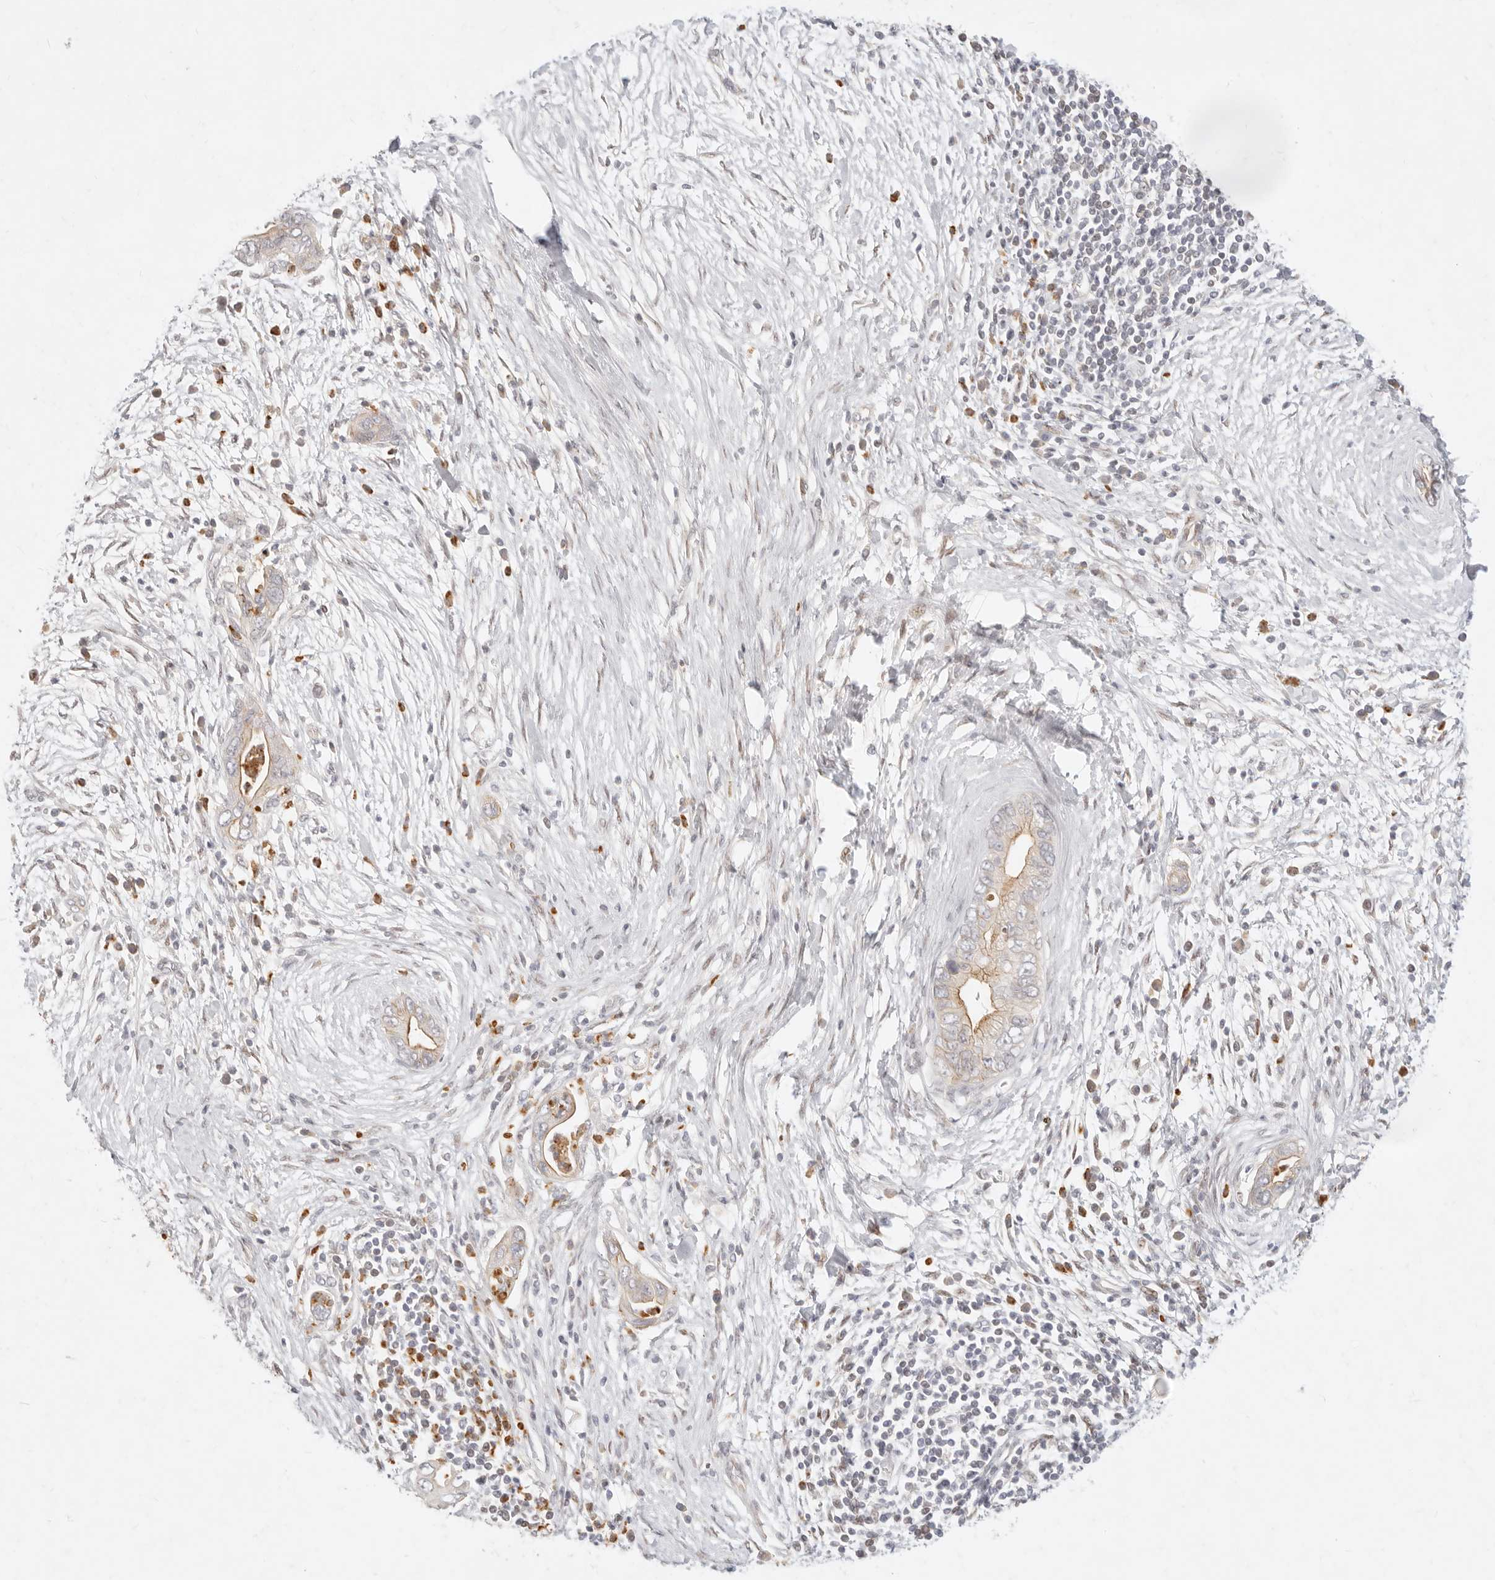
{"staining": {"intensity": "weak", "quantity": ">75%", "location": "cytoplasmic/membranous"}, "tissue": "pancreatic cancer", "cell_type": "Tumor cells", "image_type": "cancer", "snomed": [{"axis": "morphology", "description": "Adenocarcinoma, NOS"}, {"axis": "topography", "description": "Pancreas"}], "caption": "Immunohistochemistry (DAB (3,3'-diaminobenzidine)) staining of human pancreatic cancer (adenocarcinoma) displays weak cytoplasmic/membranous protein staining in approximately >75% of tumor cells.", "gene": "ASCL3", "patient": {"sex": "male", "age": 75}}